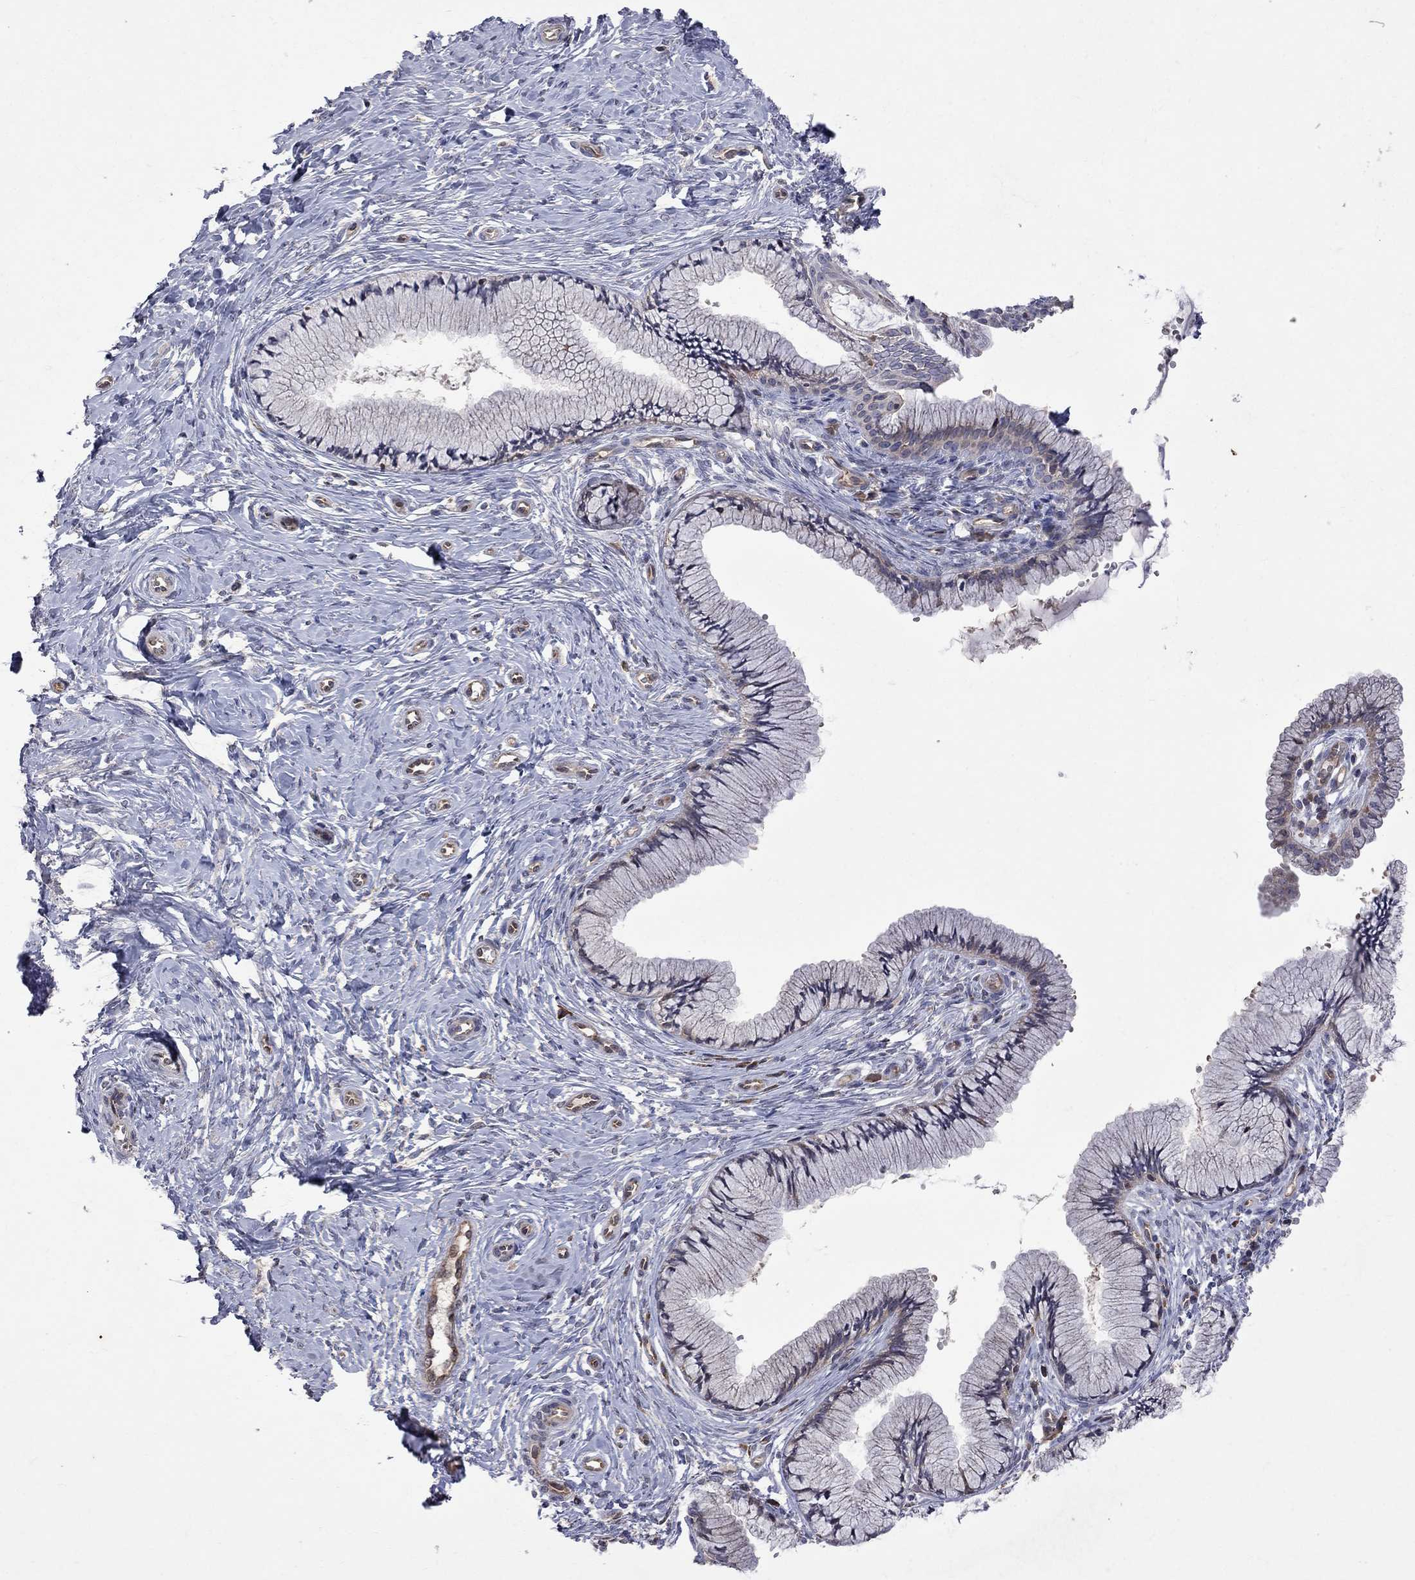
{"staining": {"intensity": "negative", "quantity": "none", "location": "none"}, "tissue": "cervix", "cell_type": "Glandular cells", "image_type": "normal", "snomed": [{"axis": "morphology", "description": "Normal tissue, NOS"}, {"axis": "topography", "description": "Cervix"}], "caption": "Cervix stained for a protein using immunohistochemistry exhibits no staining glandular cells.", "gene": "ABI3", "patient": {"sex": "female", "age": 37}}